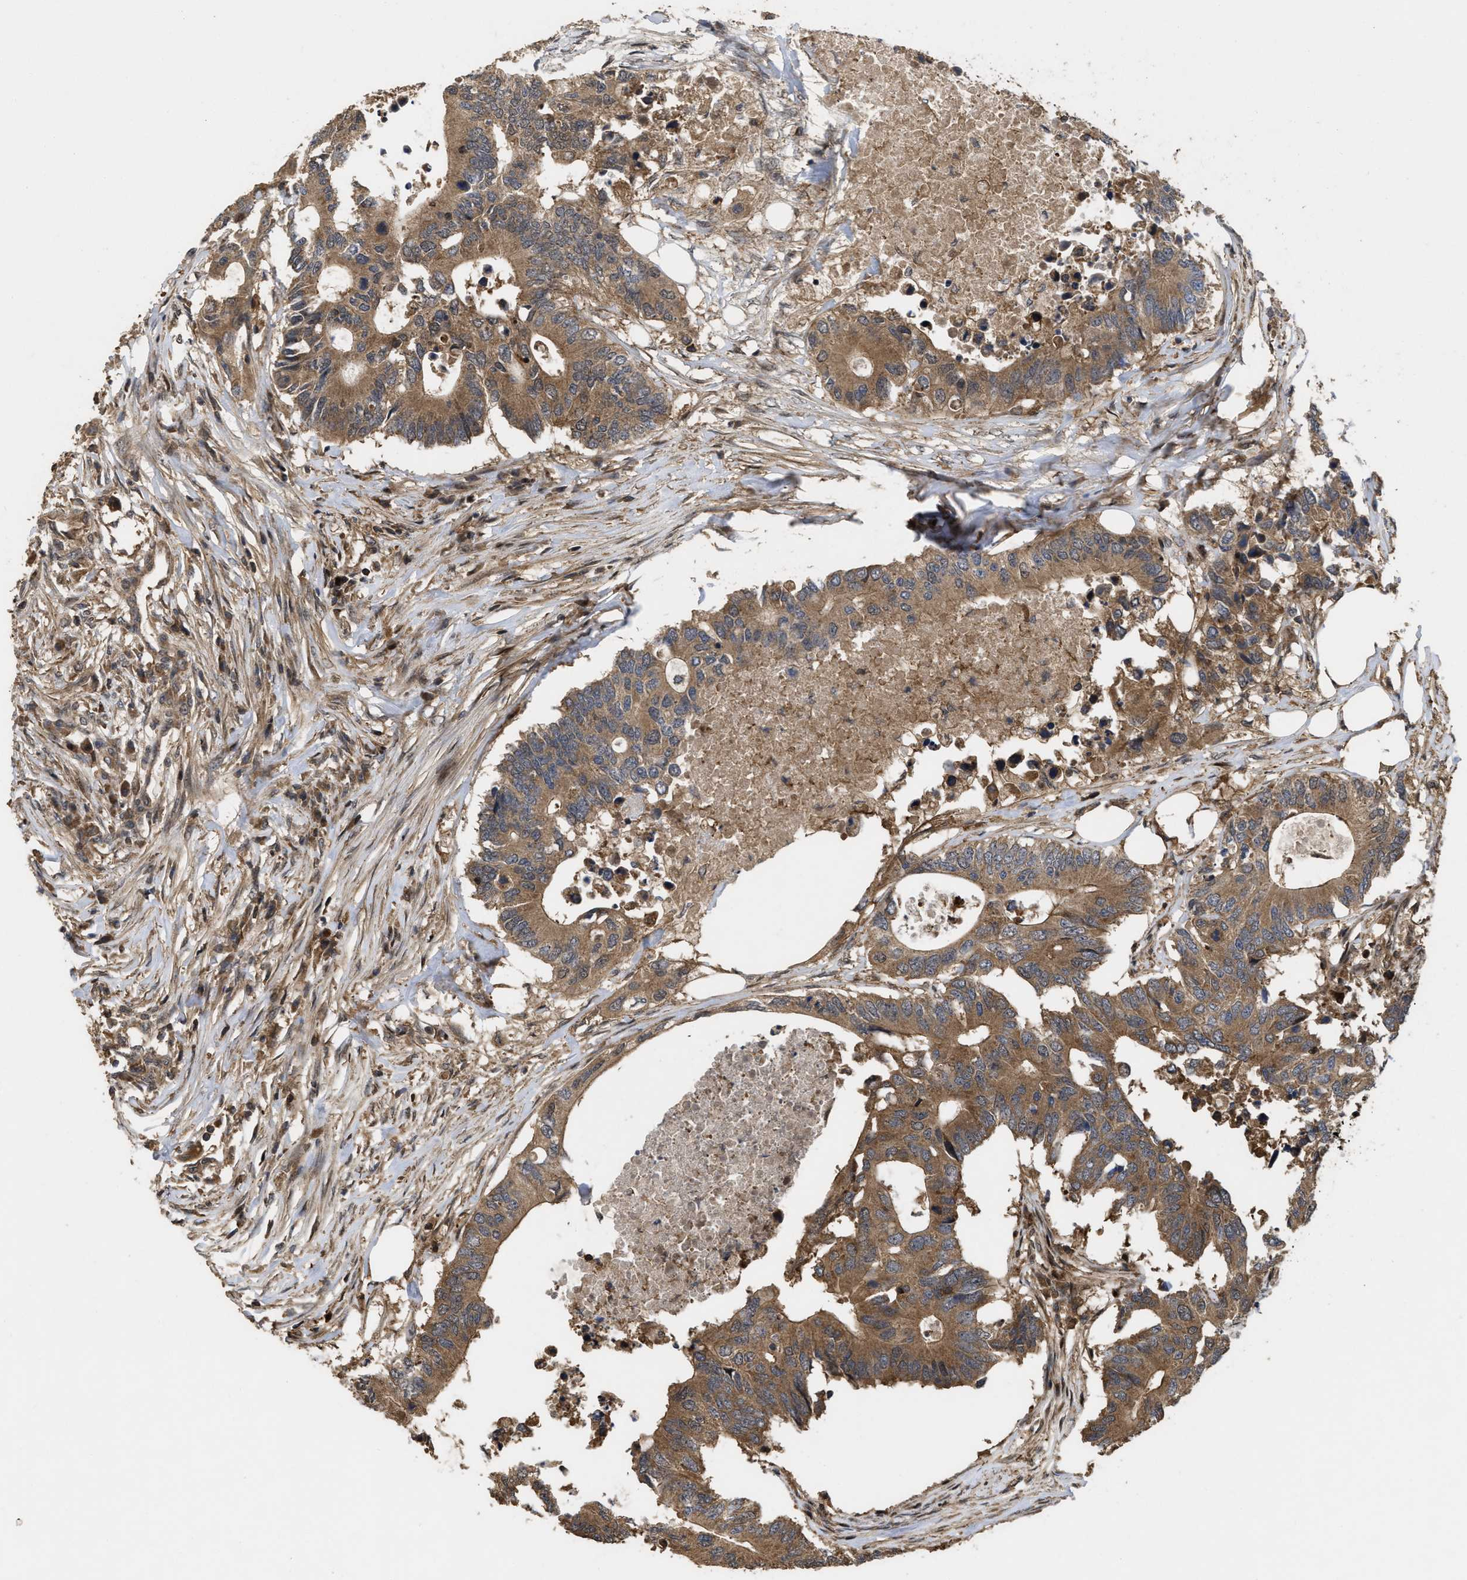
{"staining": {"intensity": "moderate", "quantity": ">75%", "location": "cytoplasmic/membranous"}, "tissue": "colorectal cancer", "cell_type": "Tumor cells", "image_type": "cancer", "snomed": [{"axis": "morphology", "description": "Adenocarcinoma, NOS"}, {"axis": "topography", "description": "Colon"}], "caption": "A brown stain shows moderate cytoplasmic/membranous staining of a protein in colorectal adenocarcinoma tumor cells.", "gene": "CBR3", "patient": {"sex": "male", "age": 71}}